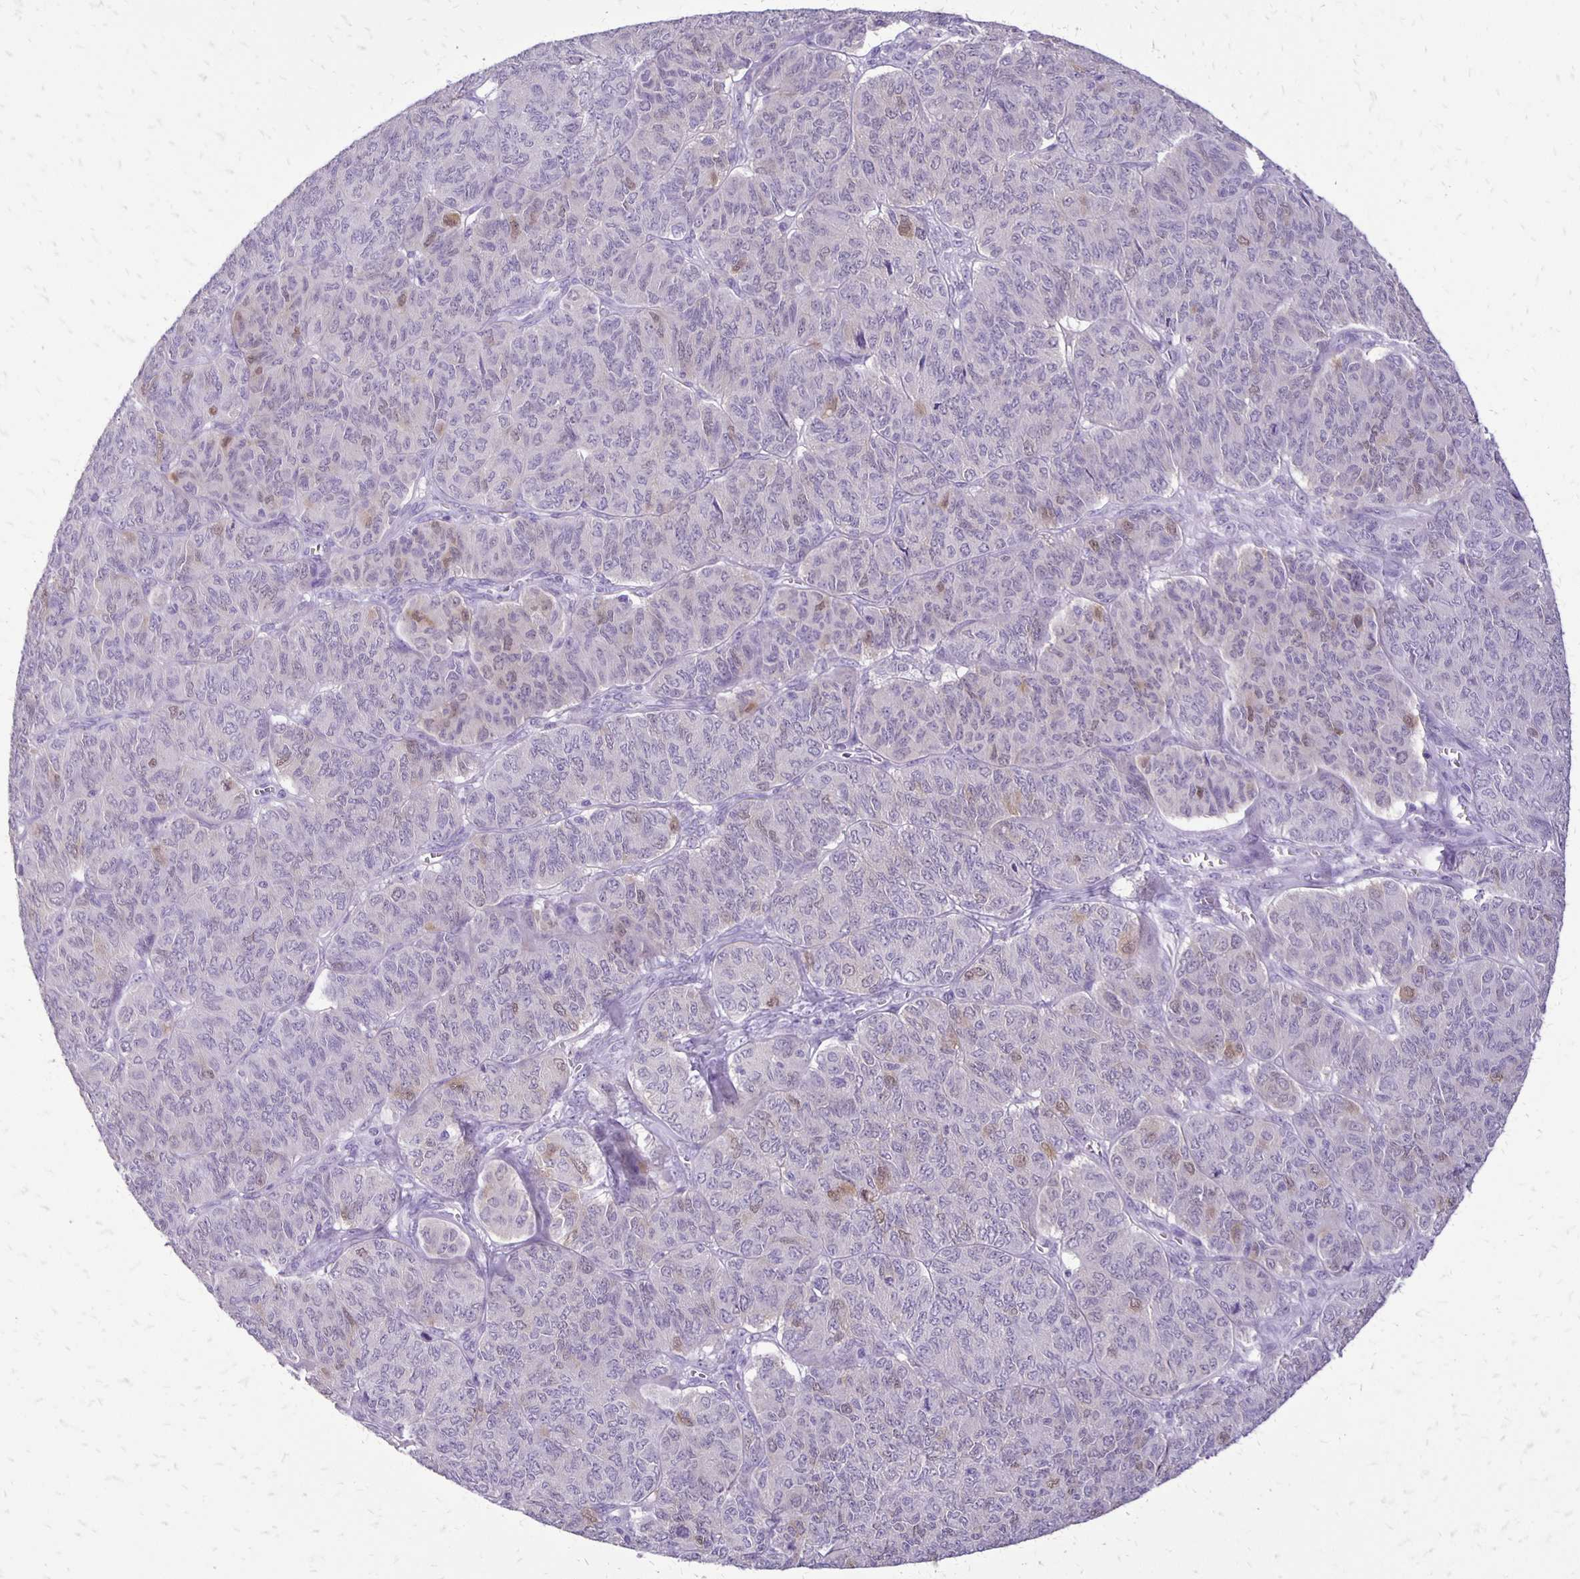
{"staining": {"intensity": "weak", "quantity": "<25%", "location": "cytoplasmic/membranous"}, "tissue": "ovarian cancer", "cell_type": "Tumor cells", "image_type": "cancer", "snomed": [{"axis": "morphology", "description": "Carcinoma, endometroid"}, {"axis": "topography", "description": "Ovary"}], "caption": "DAB (3,3'-diaminobenzidine) immunohistochemical staining of human ovarian endometroid carcinoma shows no significant positivity in tumor cells.", "gene": "ANKRD45", "patient": {"sex": "female", "age": 80}}